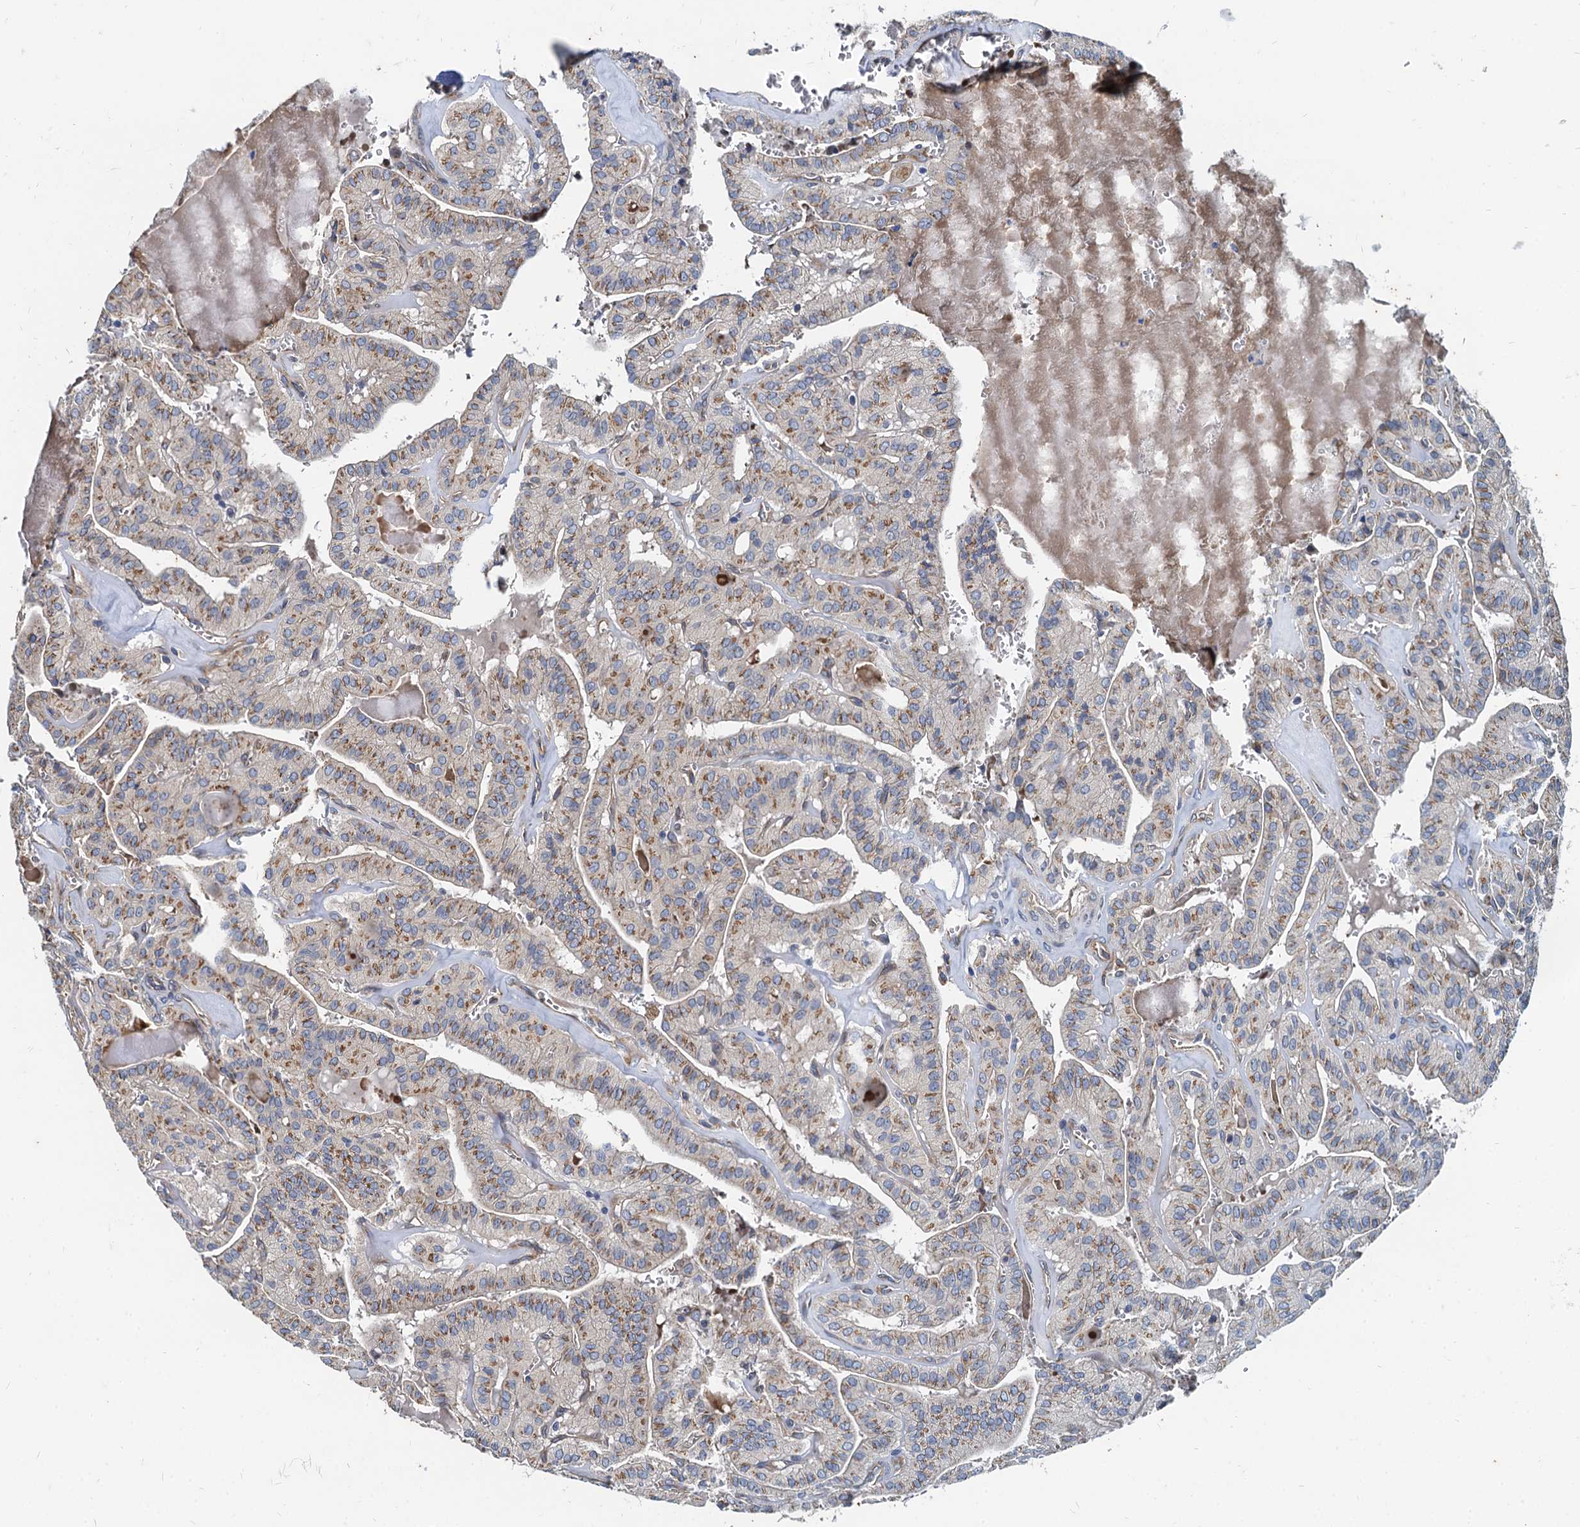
{"staining": {"intensity": "moderate", "quantity": ">75%", "location": "cytoplasmic/membranous"}, "tissue": "thyroid cancer", "cell_type": "Tumor cells", "image_type": "cancer", "snomed": [{"axis": "morphology", "description": "Papillary adenocarcinoma, NOS"}, {"axis": "topography", "description": "Thyroid gland"}], "caption": "Thyroid cancer stained with IHC demonstrates moderate cytoplasmic/membranous expression in approximately >75% of tumor cells.", "gene": "NGRN", "patient": {"sex": "male", "age": 52}}